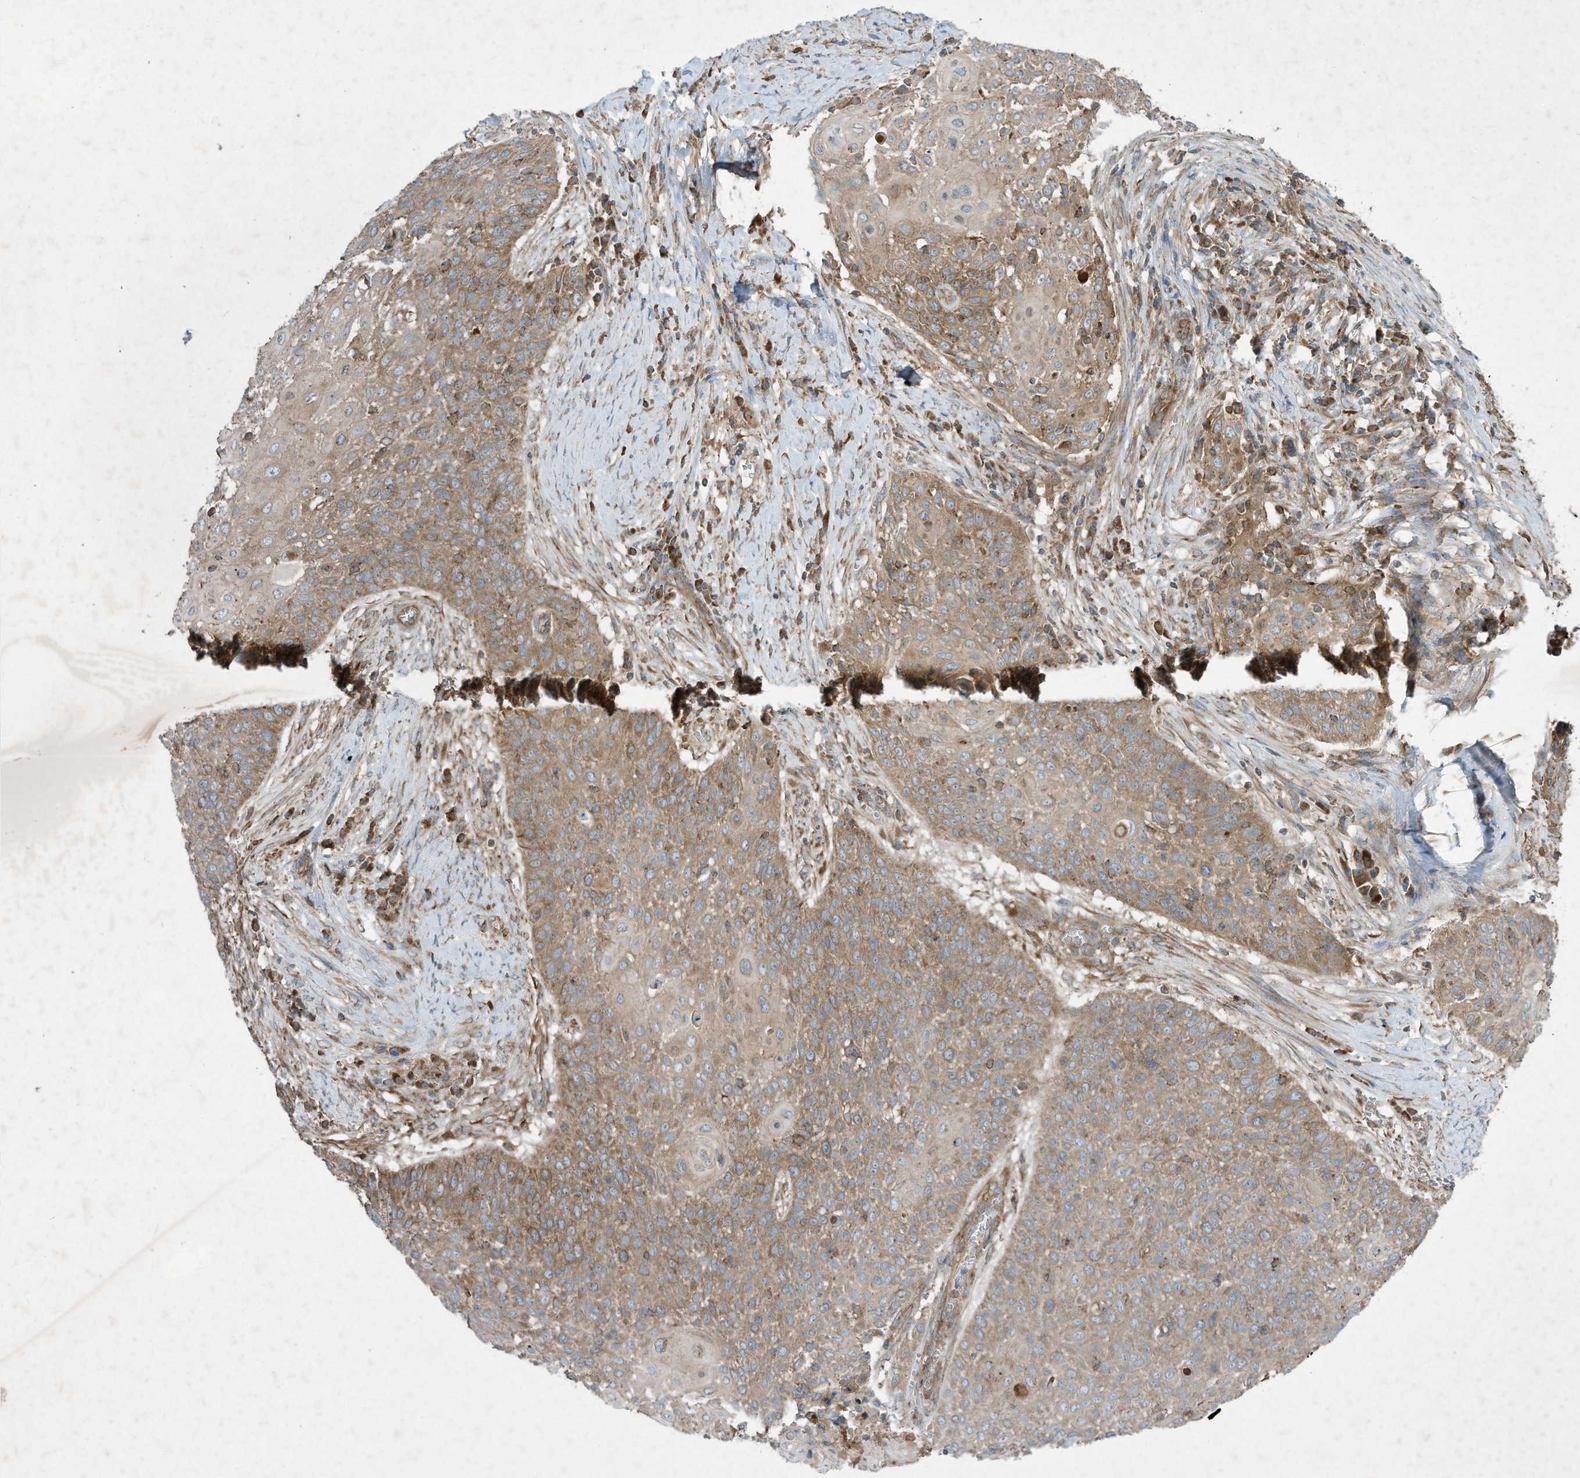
{"staining": {"intensity": "moderate", "quantity": ">75%", "location": "cytoplasmic/membranous"}, "tissue": "cervical cancer", "cell_type": "Tumor cells", "image_type": "cancer", "snomed": [{"axis": "morphology", "description": "Squamous cell carcinoma, NOS"}, {"axis": "topography", "description": "Cervix"}], "caption": "High-magnification brightfield microscopy of cervical squamous cell carcinoma stained with DAB (3,3'-diaminobenzidine) (brown) and counterstained with hematoxylin (blue). tumor cells exhibit moderate cytoplasmic/membranous positivity is present in about>75% of cells. (DAB (3,3'-diaminobenzidine) IHC, brown staining for protein, blue staining for nuclei).", "gene": "SYNJ2", "patient": {"sex": "female", "age": 39}}